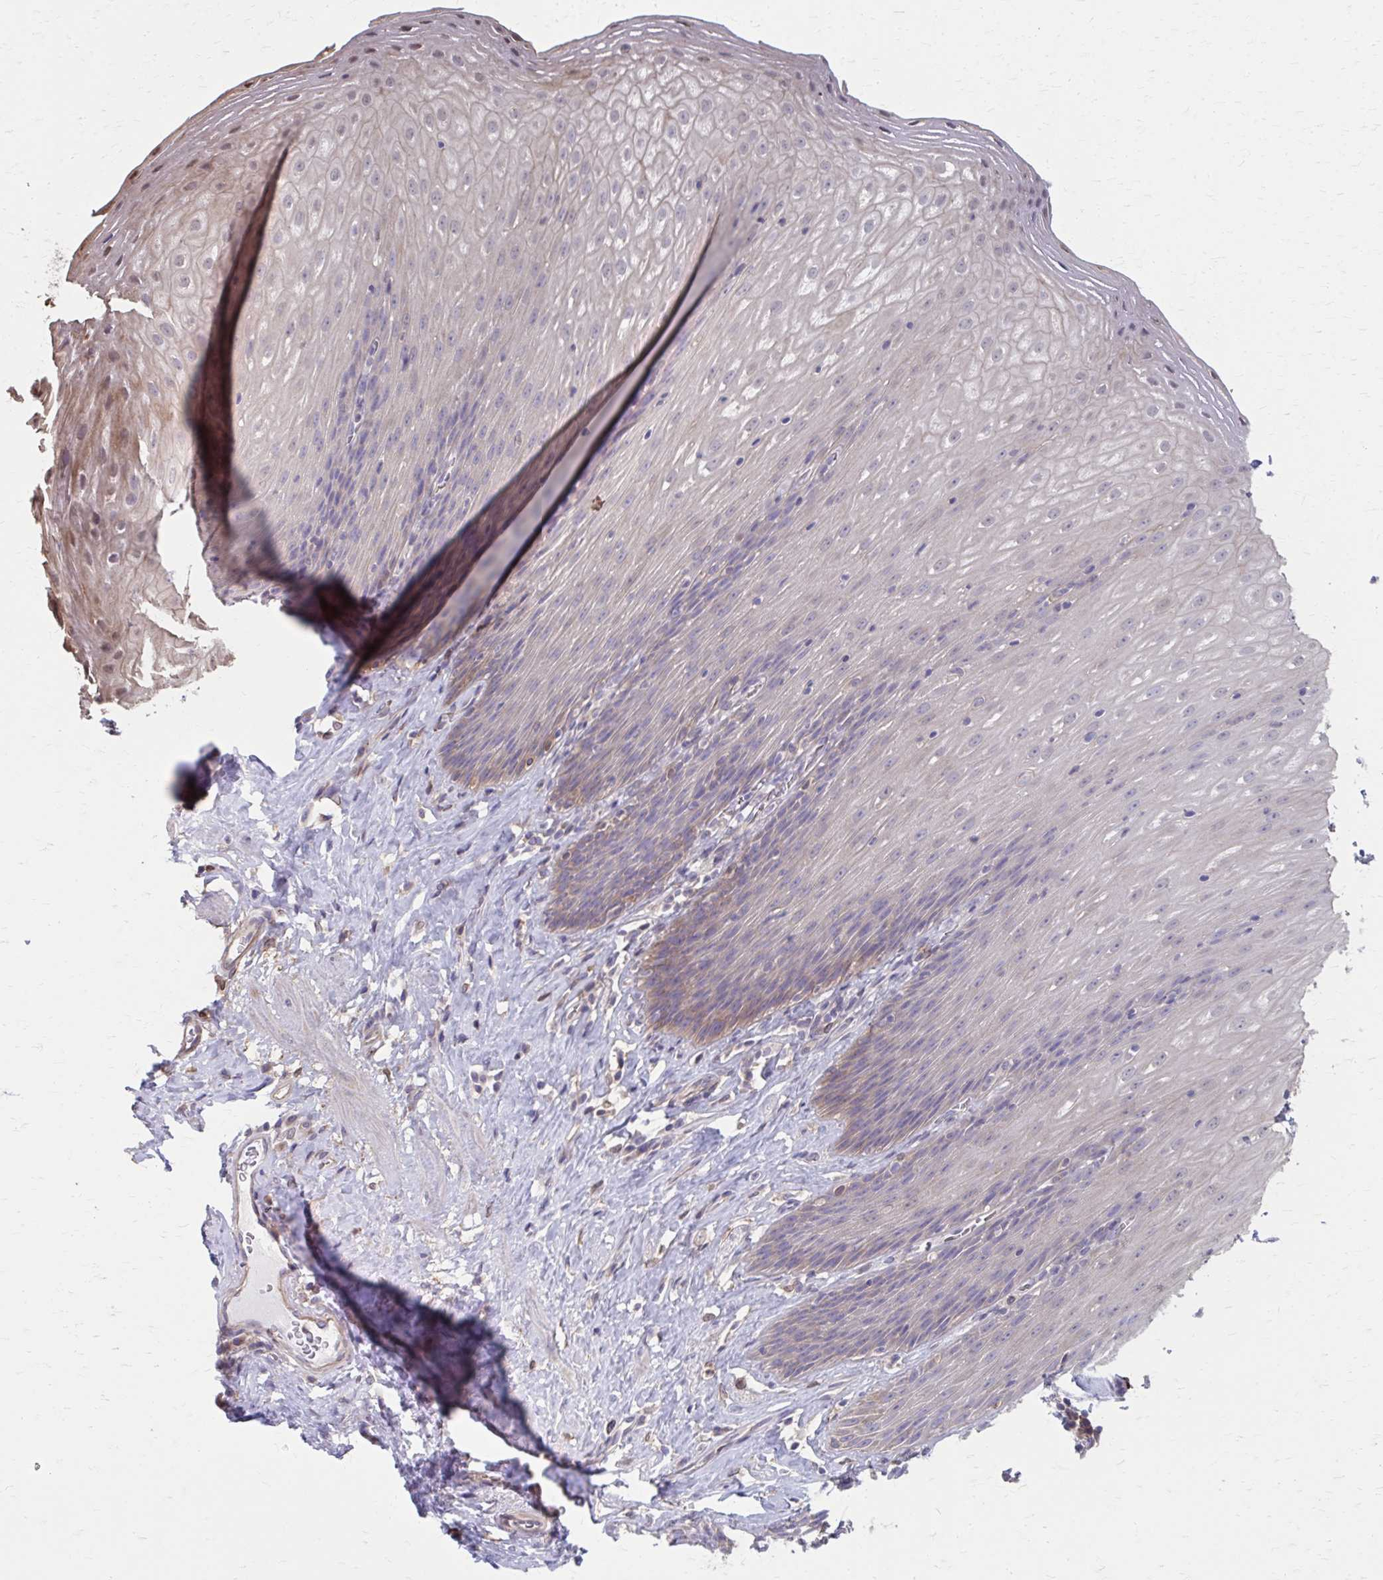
{"staining": {"intensity": "moderate", "quantity": "<25%", "location": "cytoplasmic/membranous"}, "tissue": "esophagus", "cell_type": "Squamous epithelial cells", "image_type": "normal", "snomed": [{"axis": "morphology", "description": "Normal tissue, NOS"}, {"axis": "topography", "description": "Esophagus"}], "caption": "Squamous epithelial cells demonstrate low levels of moderate cytoplasmic/membranous expression in approximately <25% of cells in unremarkable esophagus. Immunohistochemistry (ihc) stains the protein of interest in brown and the nuclei are stained blue.", "gene": "MMP14", "patient": {"sex": "female", "age": 61}}